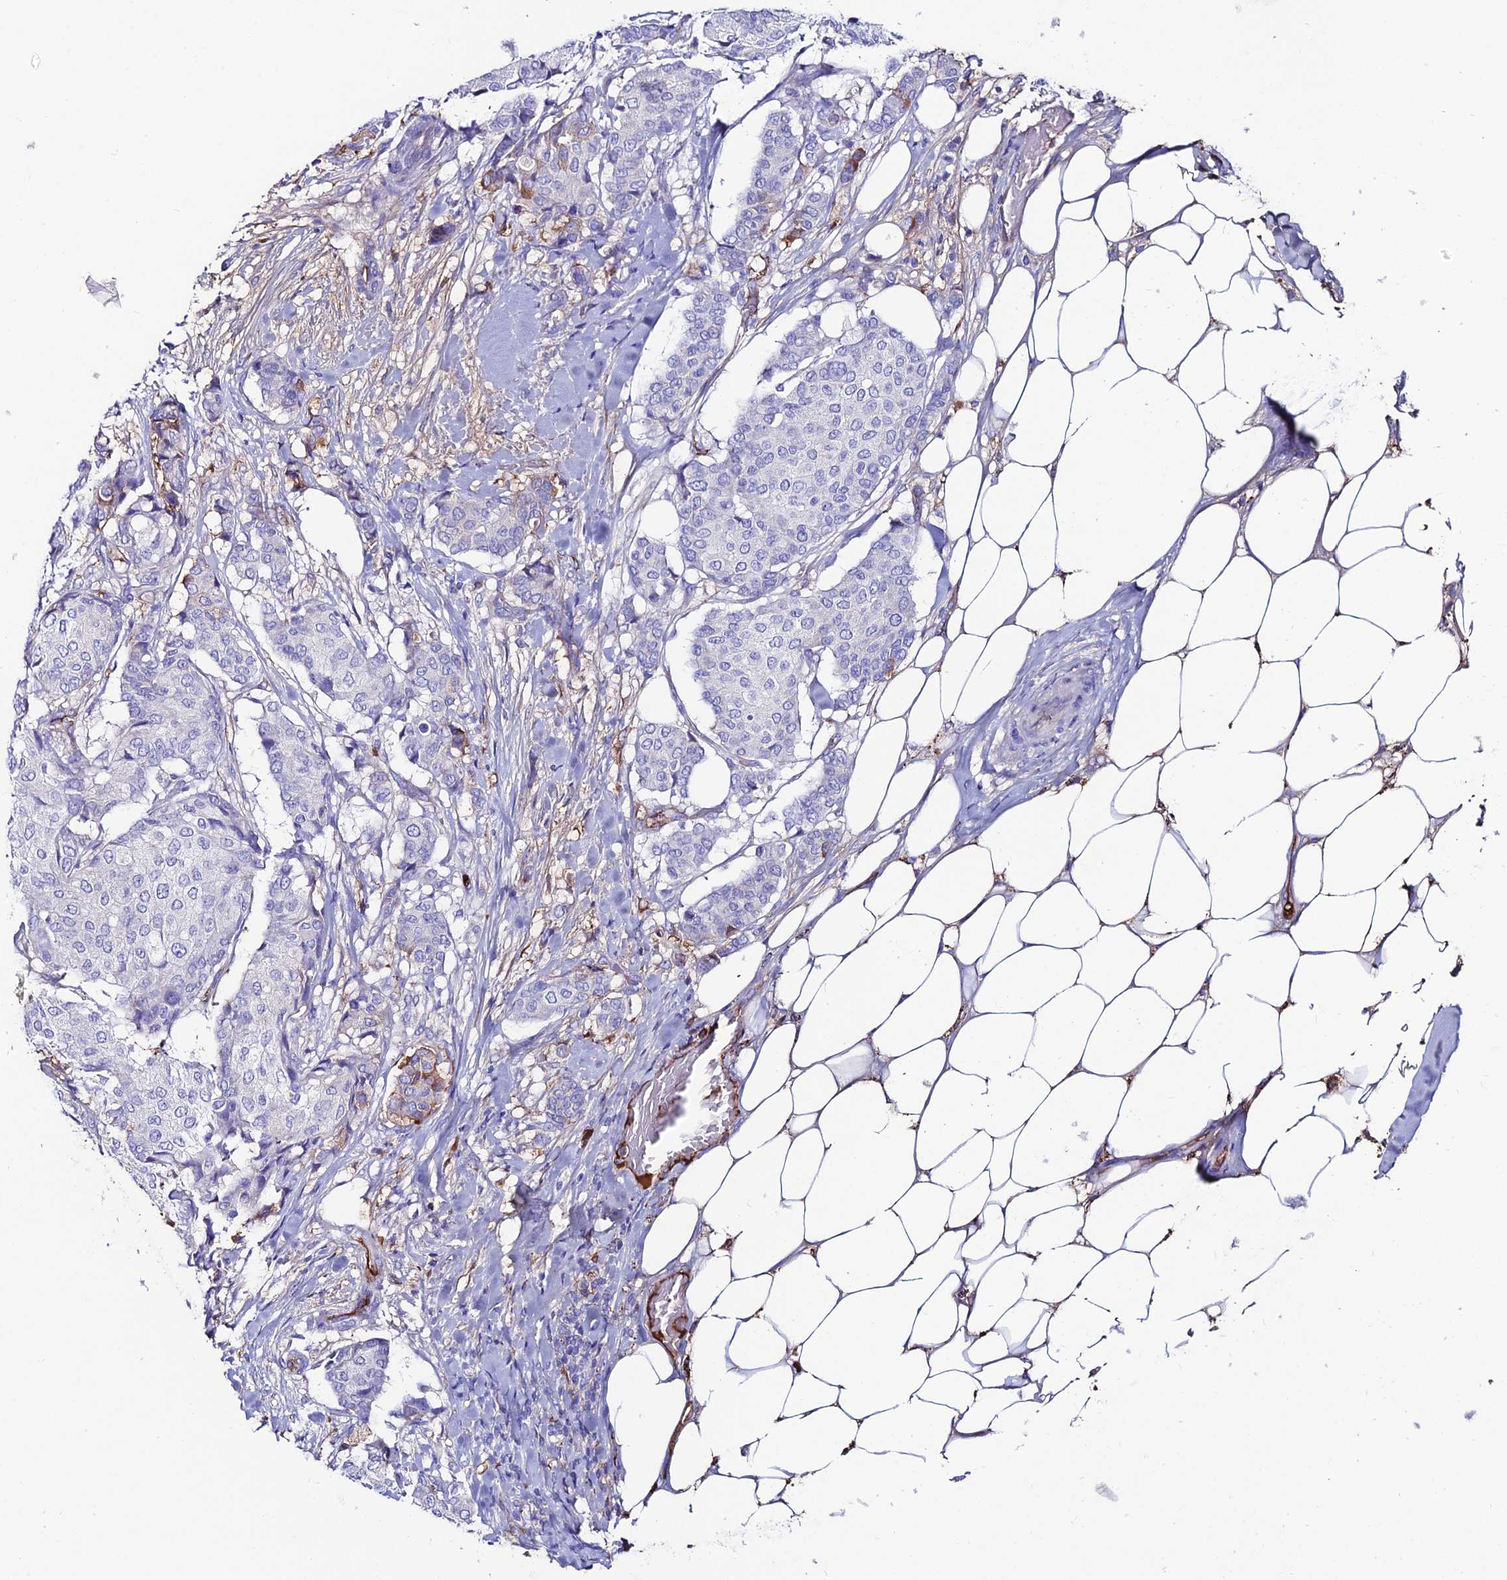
{"staining": {"intensity": "negative", "quantity": "none", "location": "none"}, "tissue": "breast cancer", "cell_type": "Tumor cells", "image_type": "cancer", "snomed": [{"axis": "morphology", "description": "Duct carcinoma"}, {"axis": "topography", "description": "Breast"}], "caption": "There is no significant expression in tumor cells of breast cancer.", "gene": "SLC25A16", "patient": {"sex": "female", "age": 75}}